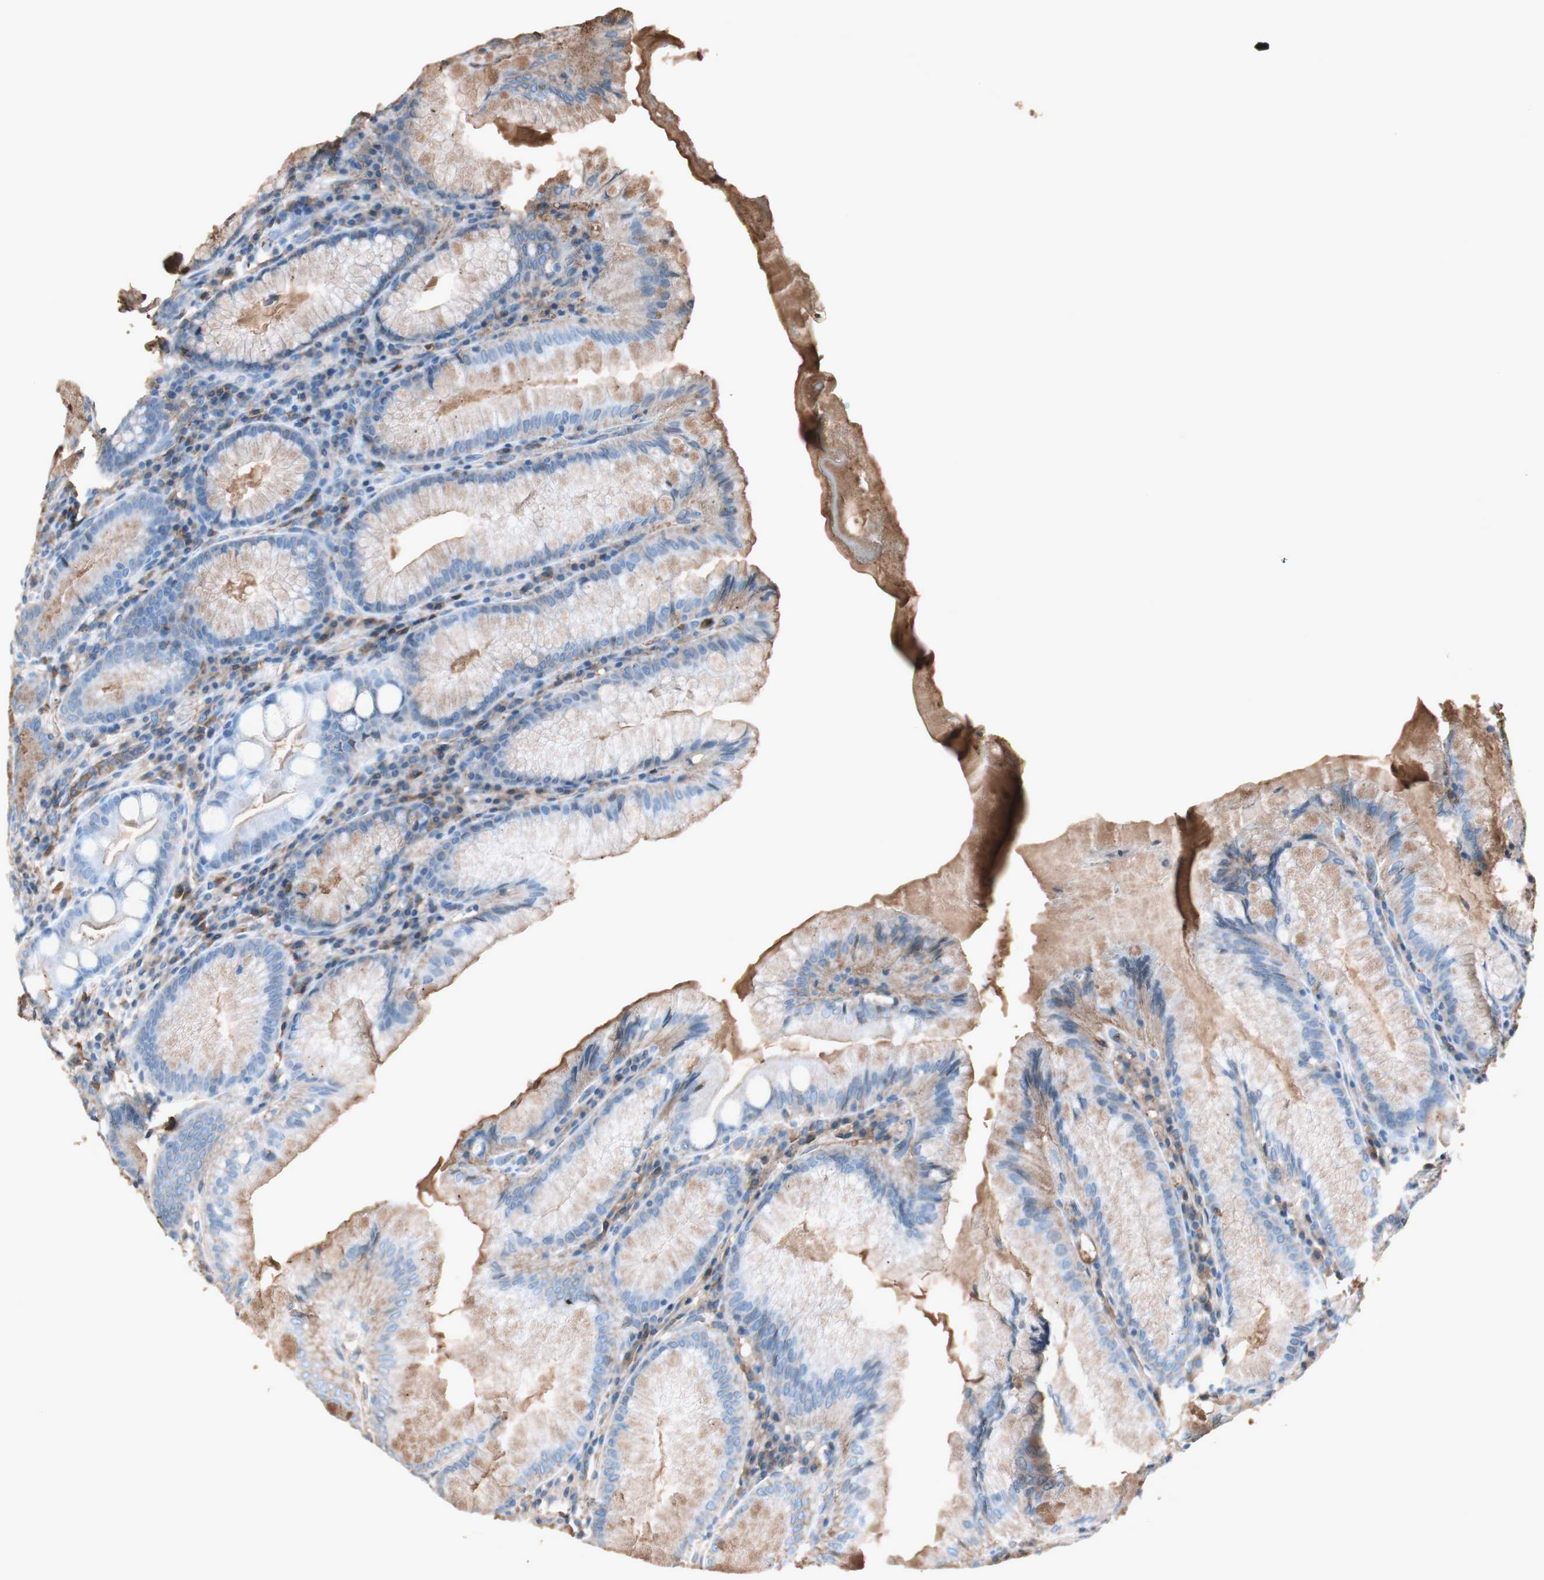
{"staining": {"intensity": "moderate", "quantity": "25%-75%", "location": "cytoplasmic/membranous"}, "tissue": "stomach", "cell_type": "Glandular cells", "image_type": "normal", "snomed": [{"axis": "morphology", "description": "Normal tissue, NOS"}, {"axis": "topography", "description": "Stomach, lower"}], "caption": "Immunohistochemistry (DAB) staining of benign human stomach shows moderate cytoplasmic/membranous protein expression in about 25%-75% of glandular cells.", "gene": "MMP14", "patient": {"sex": "female", "age": 76}}